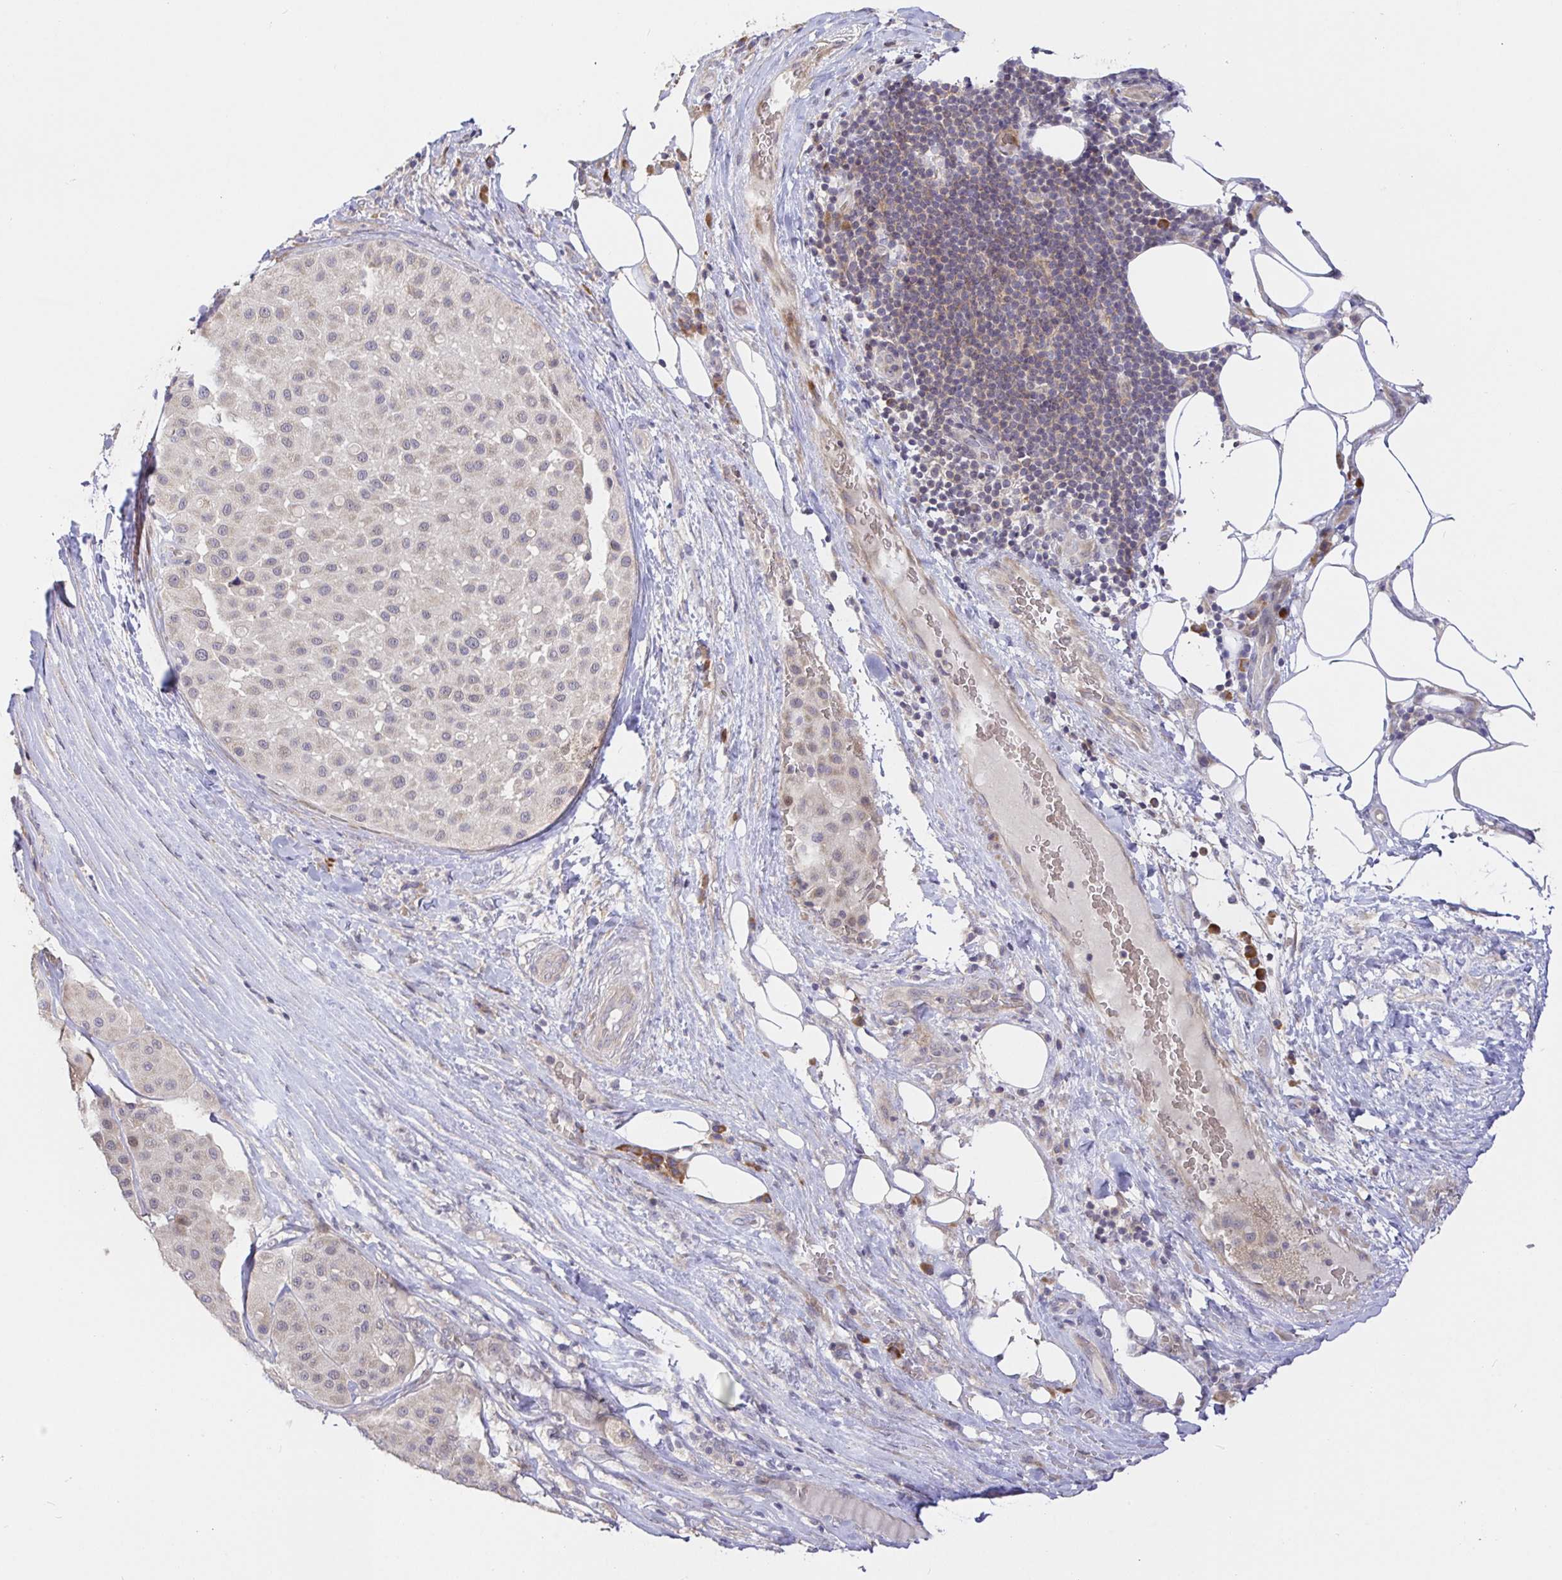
{"staining": {"intensity": "negative", "quantity": "none", "location": "none"}, "tissue": "melanoma", "cell_type": "Tumor cells", "image_type": "cancer", "snomed": [{"axis": "morphology", "description": "Malignant melanoma, Metastatic site"}, {"axis": "topography", "description": "Smooth muscle"}], "caption": "Immunohistochemistry of human melanoma exhibits no staining in tumor cells.", "gene": "ZDHHC11", "patient": {"sex": "male", "age": 41}}